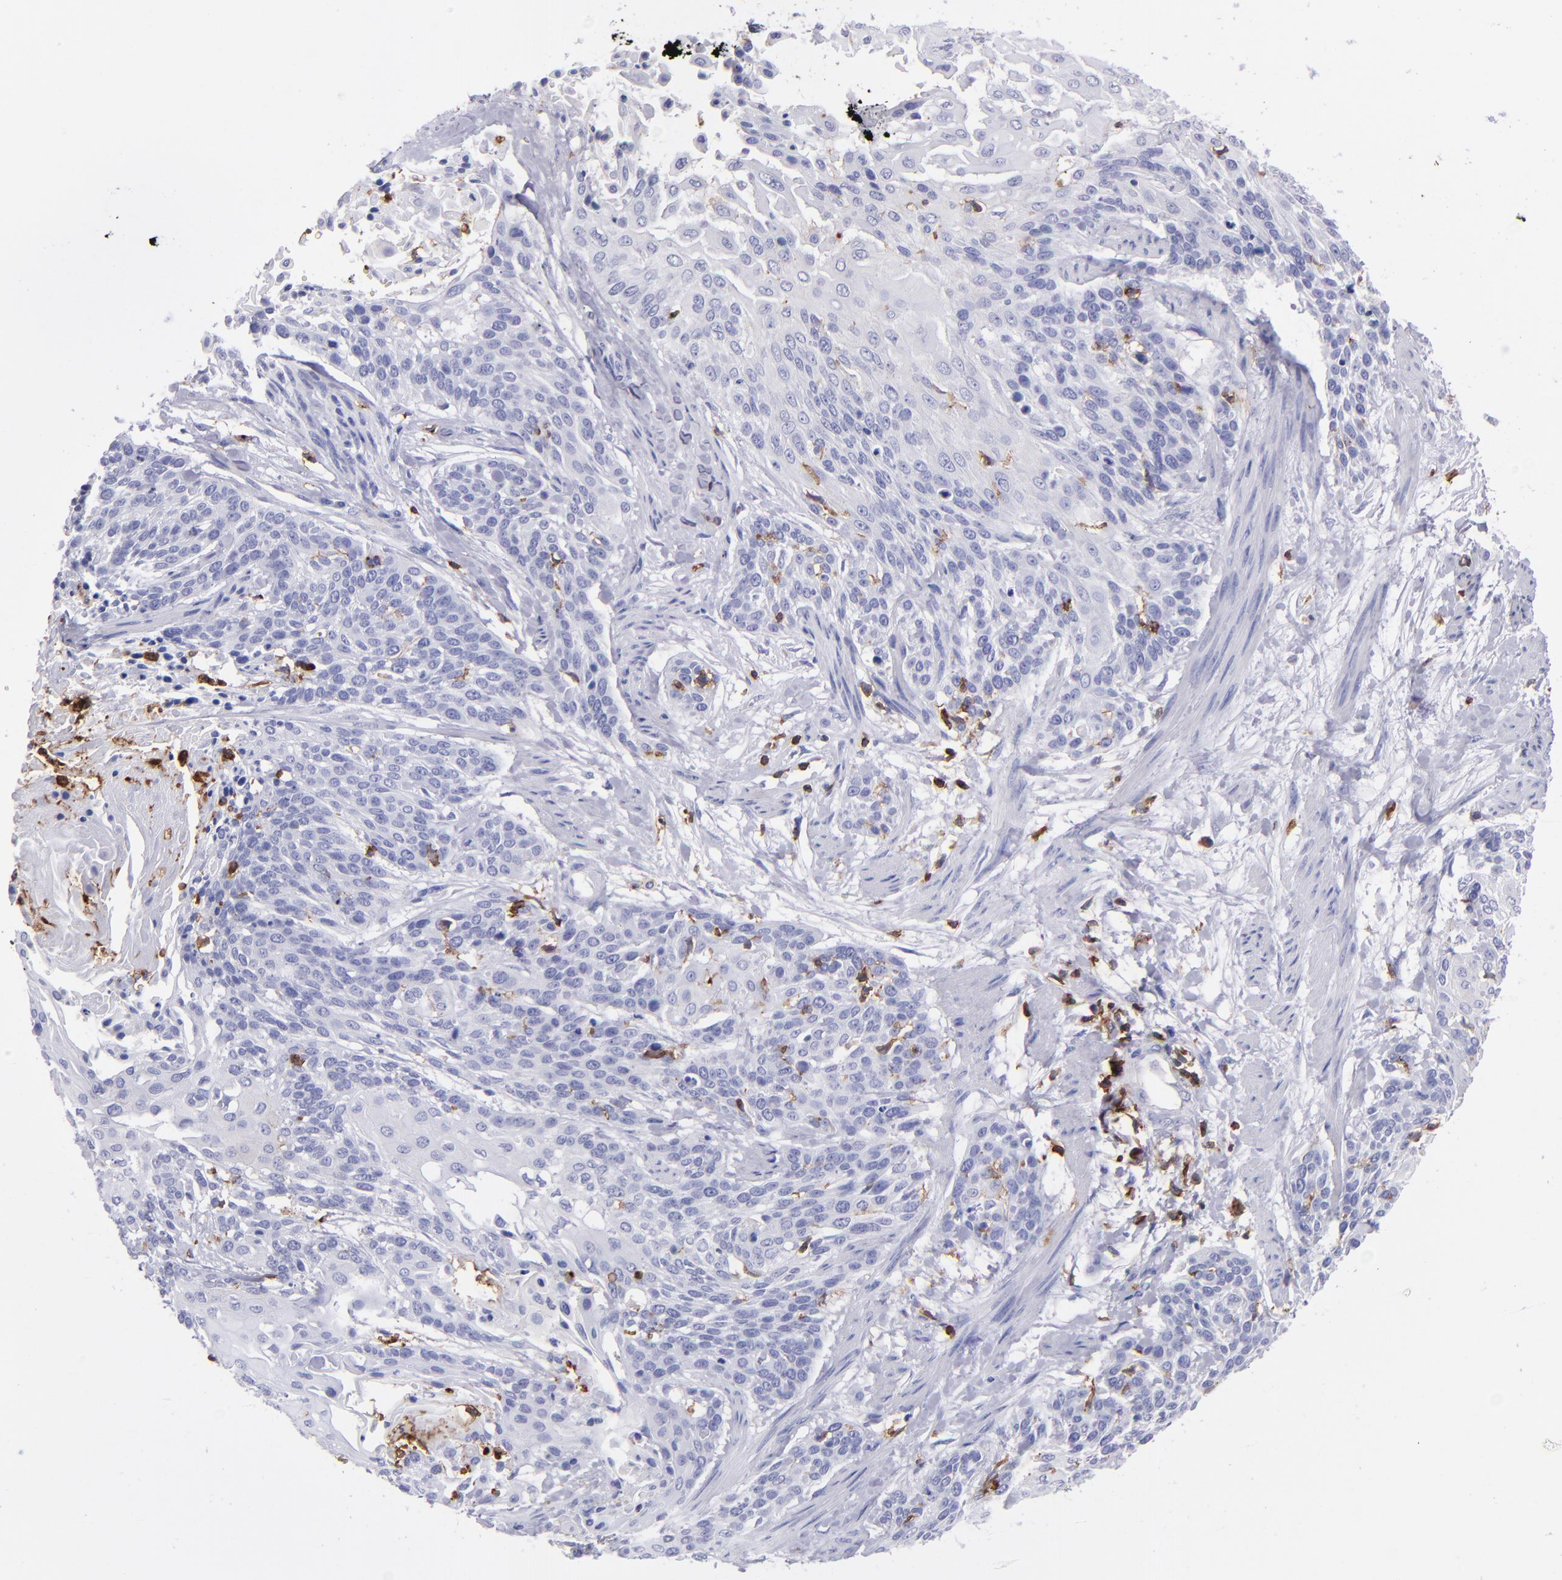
{"staining": {"intensity": "negative", "quantity": "none", "location": "none"}, "tissue": "cervical cancer", "cell_type": "Tumor cells", "image_type": "cancer", "snomed": [{"axis": "morphology", "description": "Squamous cell carcinoma, NOS"}, {"axis": "topography", "description": "Cervix"}], "caption": "This is a micrograph of immunohistochemistry staining of cervical cancer, which shows no positivity in tumor cells.", "gene": "ICAM3", "patient": {"sex": "female", "age": 57}}